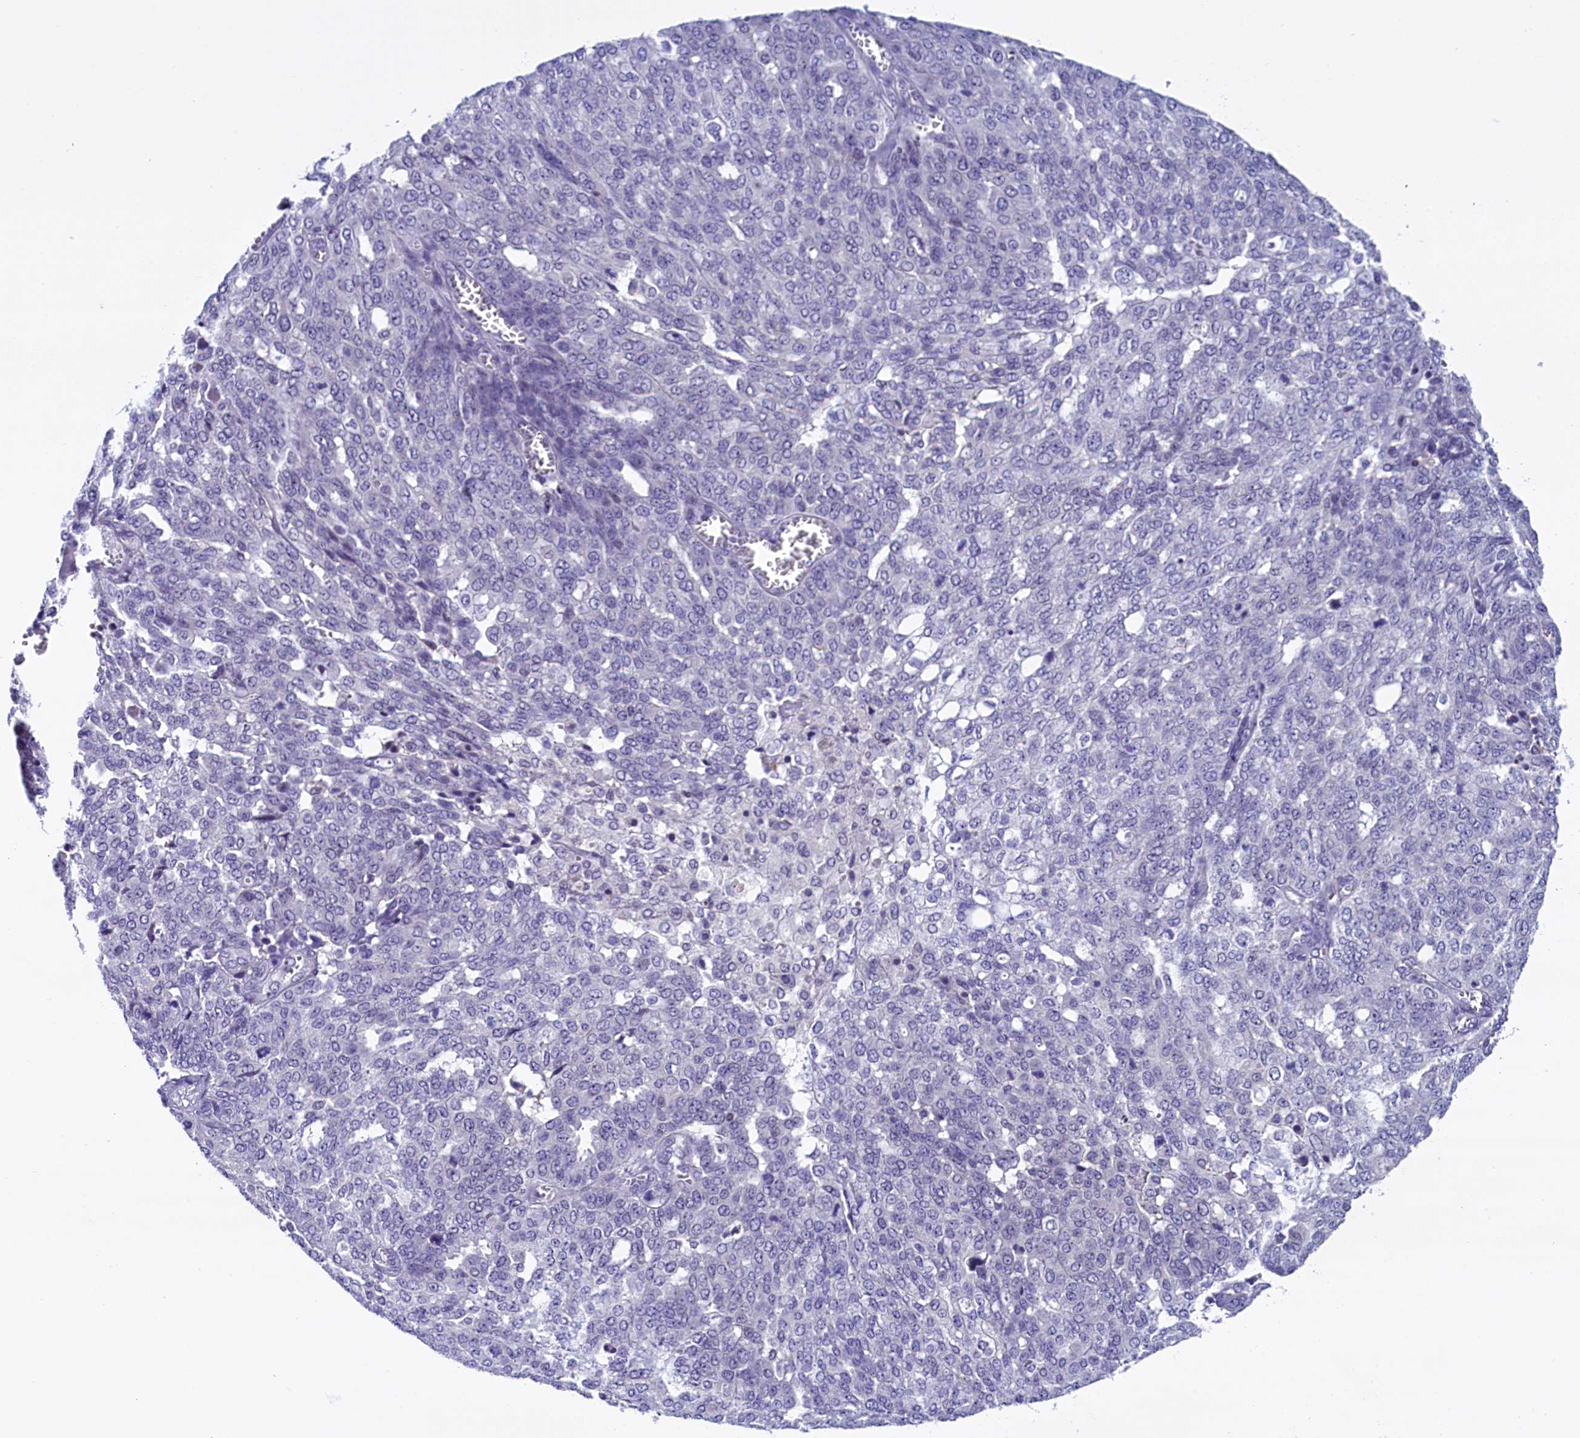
{"staining": {"intensity": "negative", "quantity": "none", "location": "none"}, "tissue": "ovarian cancer", "cell_type": "Tumor cells", "image_type": "cancer", "snomed": [{"axis": "morphology", "description": "Cystadenocarcinoma, serous, NOS"}, {"axis": "topography", "description": "Soft tissue"}, {"axis": "topography", "description": "Ovary"}], "caption": "The immunohistochemistry histopathology image has no significant expression in tumor cells of serous cystadenocarcinoma (ovarian) tissue. (DAB IHC visualized using brightfield microscopy, high magnification).", "gene": "IQCN", "patient": {"sex": "female", "age": 57}}